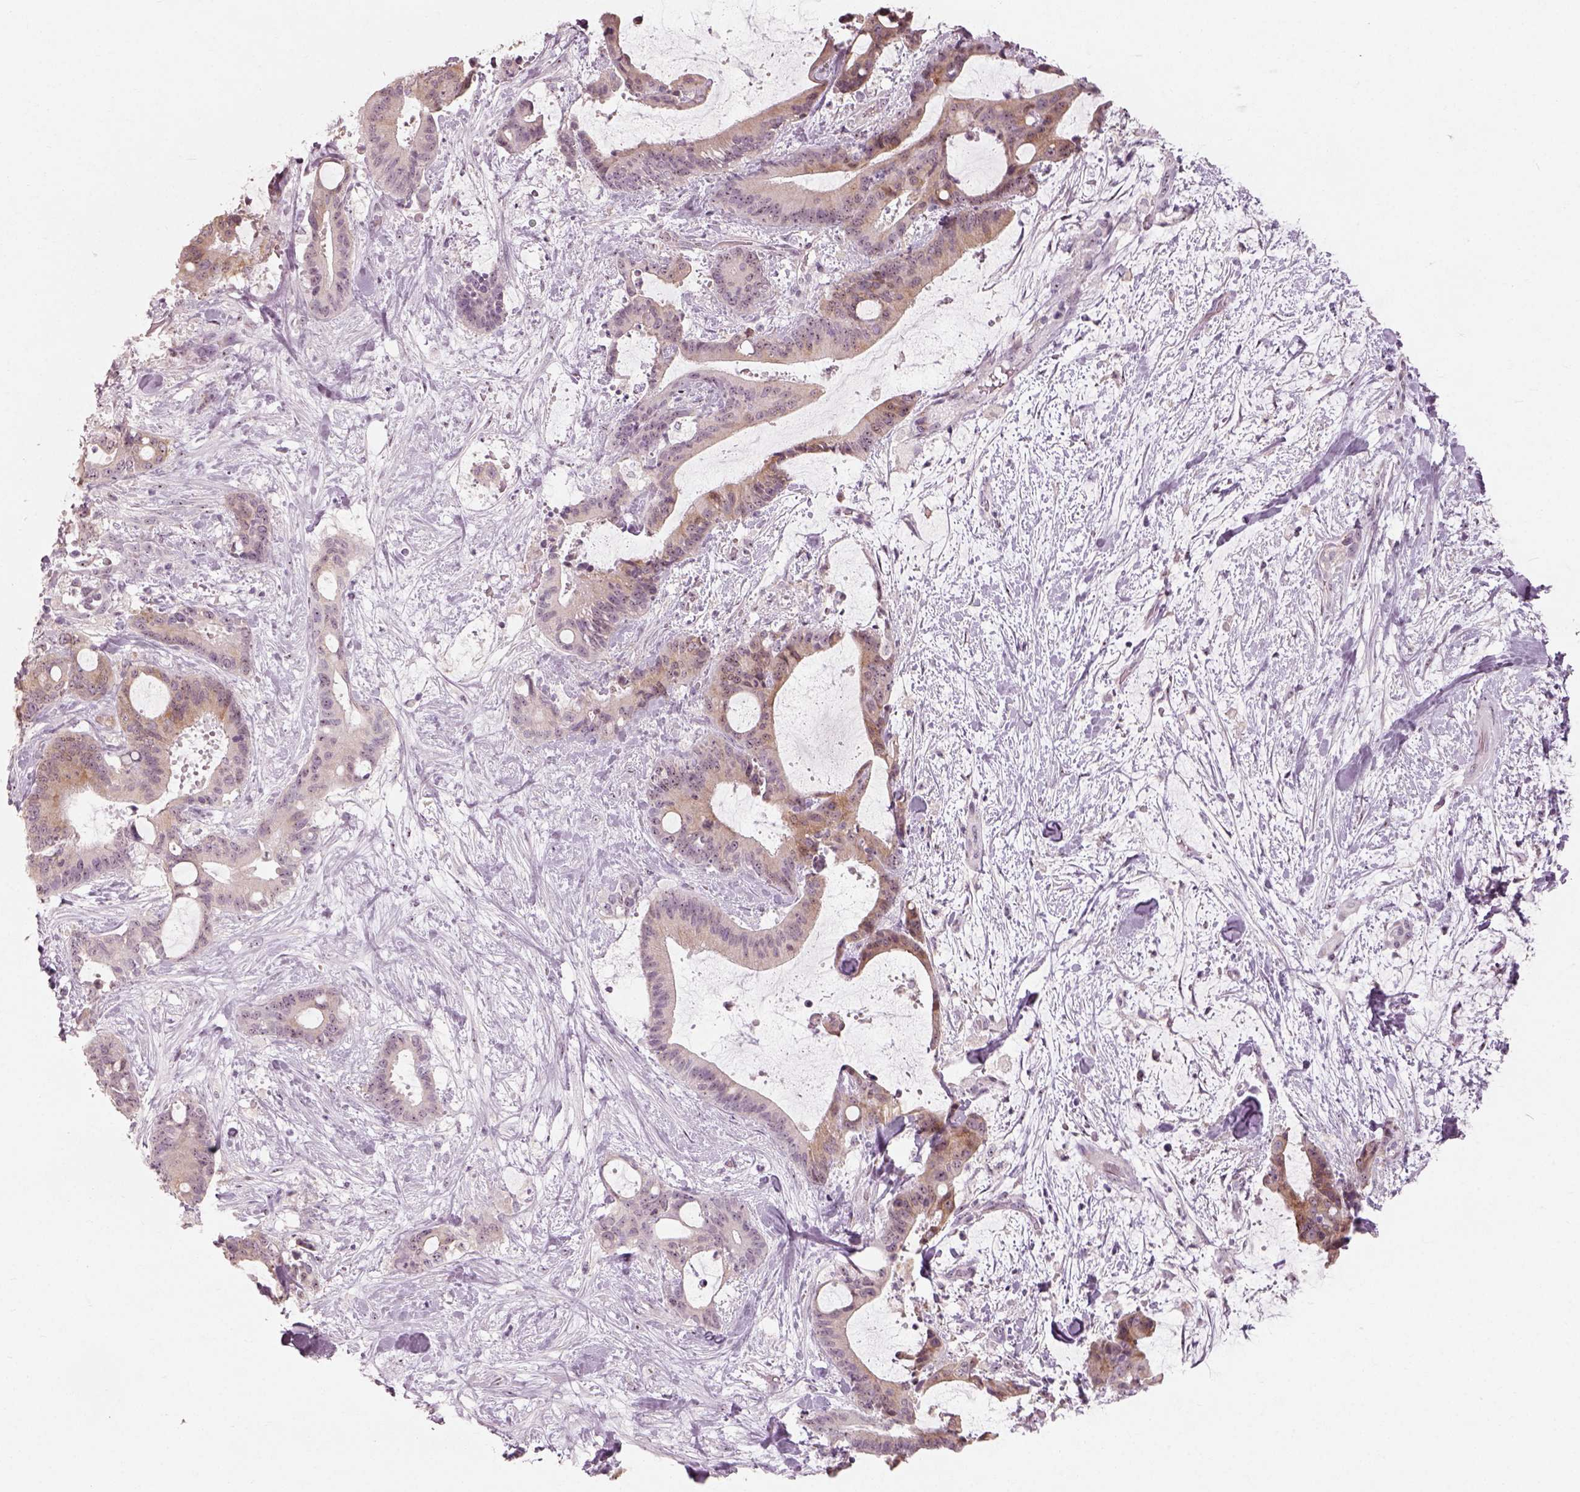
{"staining": {"intensity": "weak", "quantity": ">75%", "location": "cytoplasmic/membranous"}, "tissue": "liver cancer", "cell_type": "Tumor cells", "image_type": "cancer", "snomed": [{"axis": "morphology", "description": "Cholangiocarcinoma"}, {"axis": "topography", "description": "Liver"}], "caption": "Liver cancer stained for a protein (brown) shows weak cytoplasmic/membranous positive expression in about >75% of tumor cells.", "gene": "CDS1", "patient": {"sex": "female", "age": 73}}